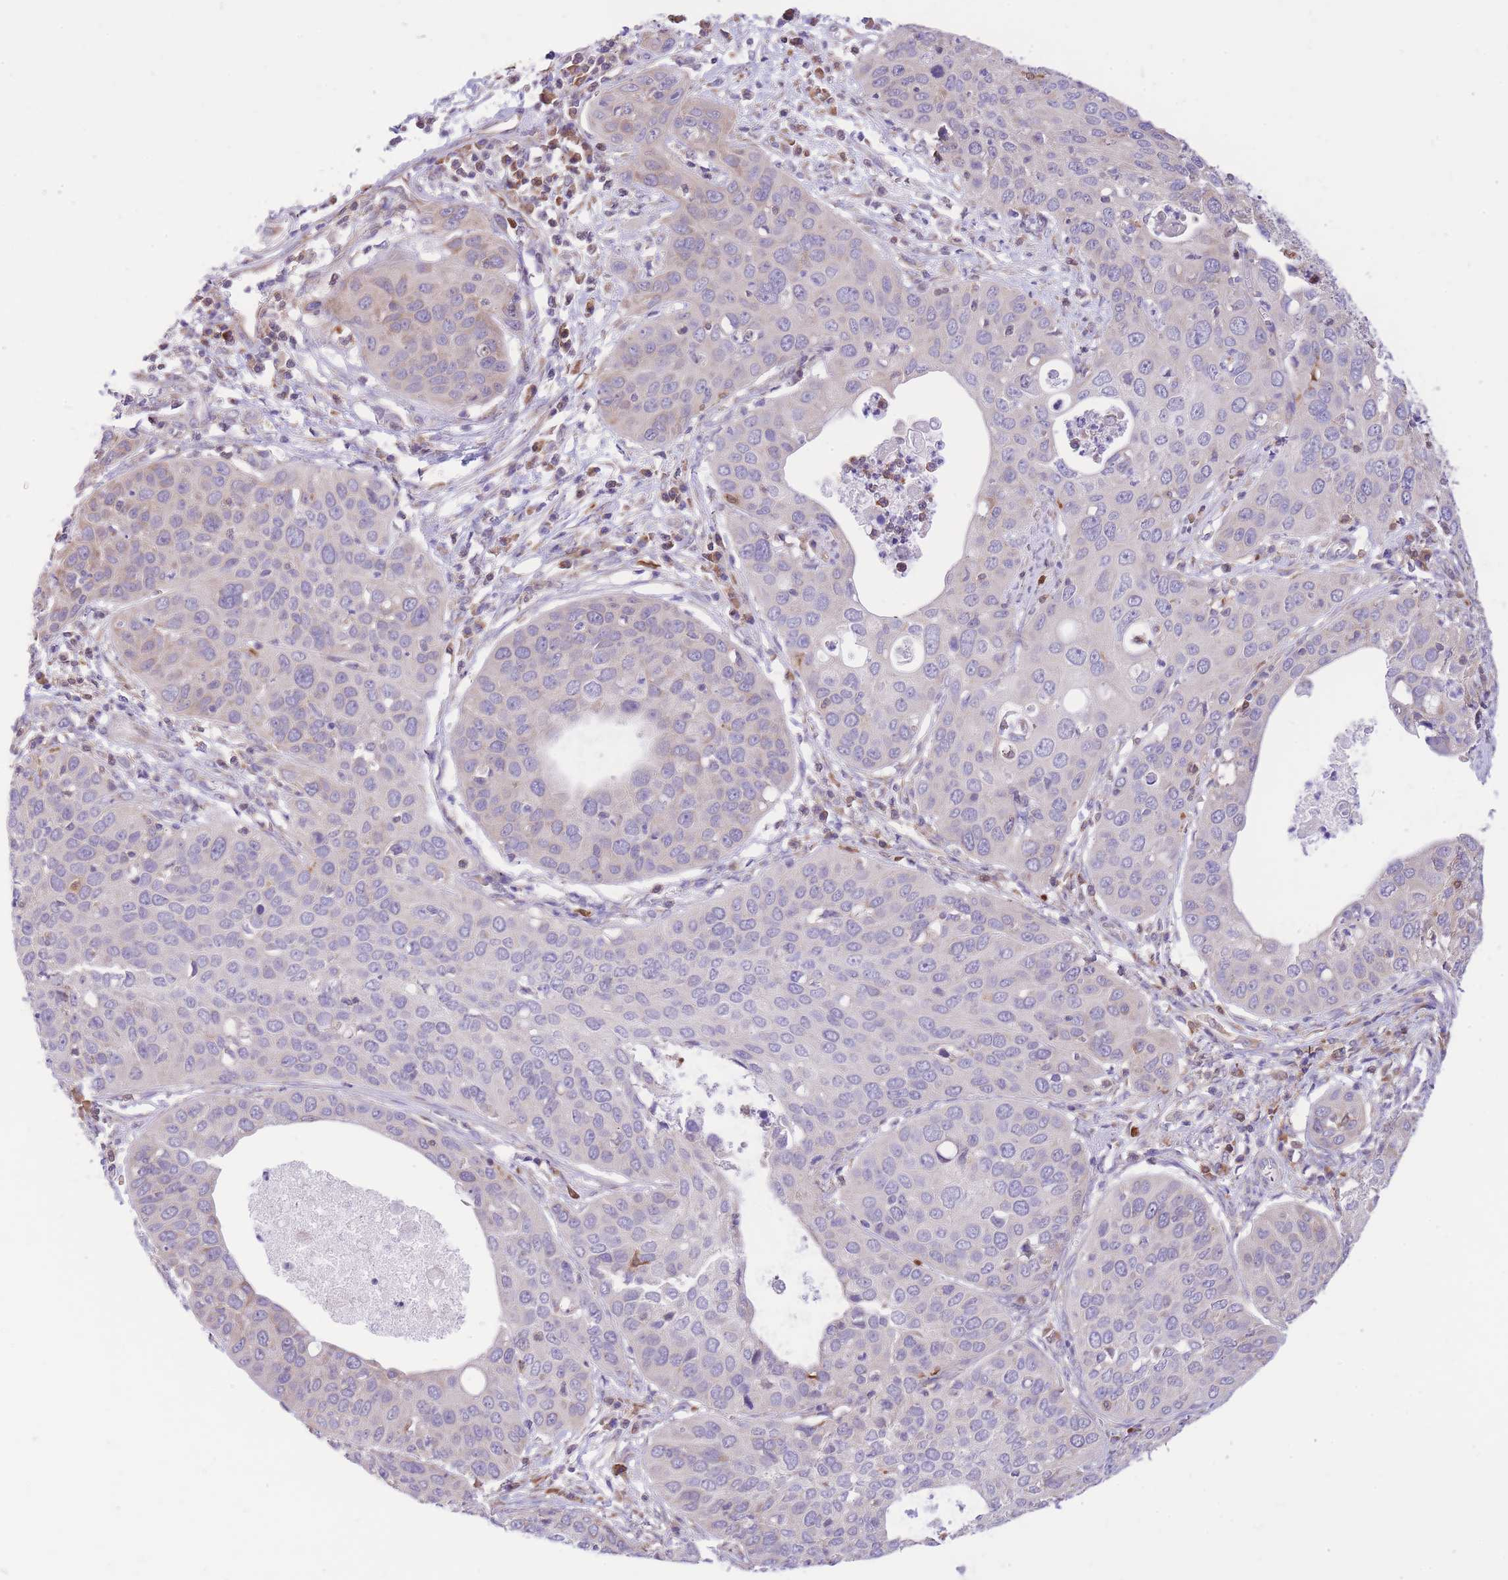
{"staining": {"intensity": "negative", "quantity": "none", "location": "none"}, "tissue": "cervical cancer", "cell_type": "Tumor cells", "image_type": "cancer", "snomed": [{"axis": "morphology", "description": "Squamous cell carcinoma, NOS"}, {"axis": "topography", "description": "Cervix"}], "caption": "This is a micrograph of immunohistochemistry staining of cervical cancer (squamous cell carcinoma), which shows no staining in tumor cells. (Brightfield microscopy of DAB (3,3'-diaminobenzidine) IHC at high magnification).", "gene": "TOPAZ1", "patient": {"sex": "female", "age": 36}}